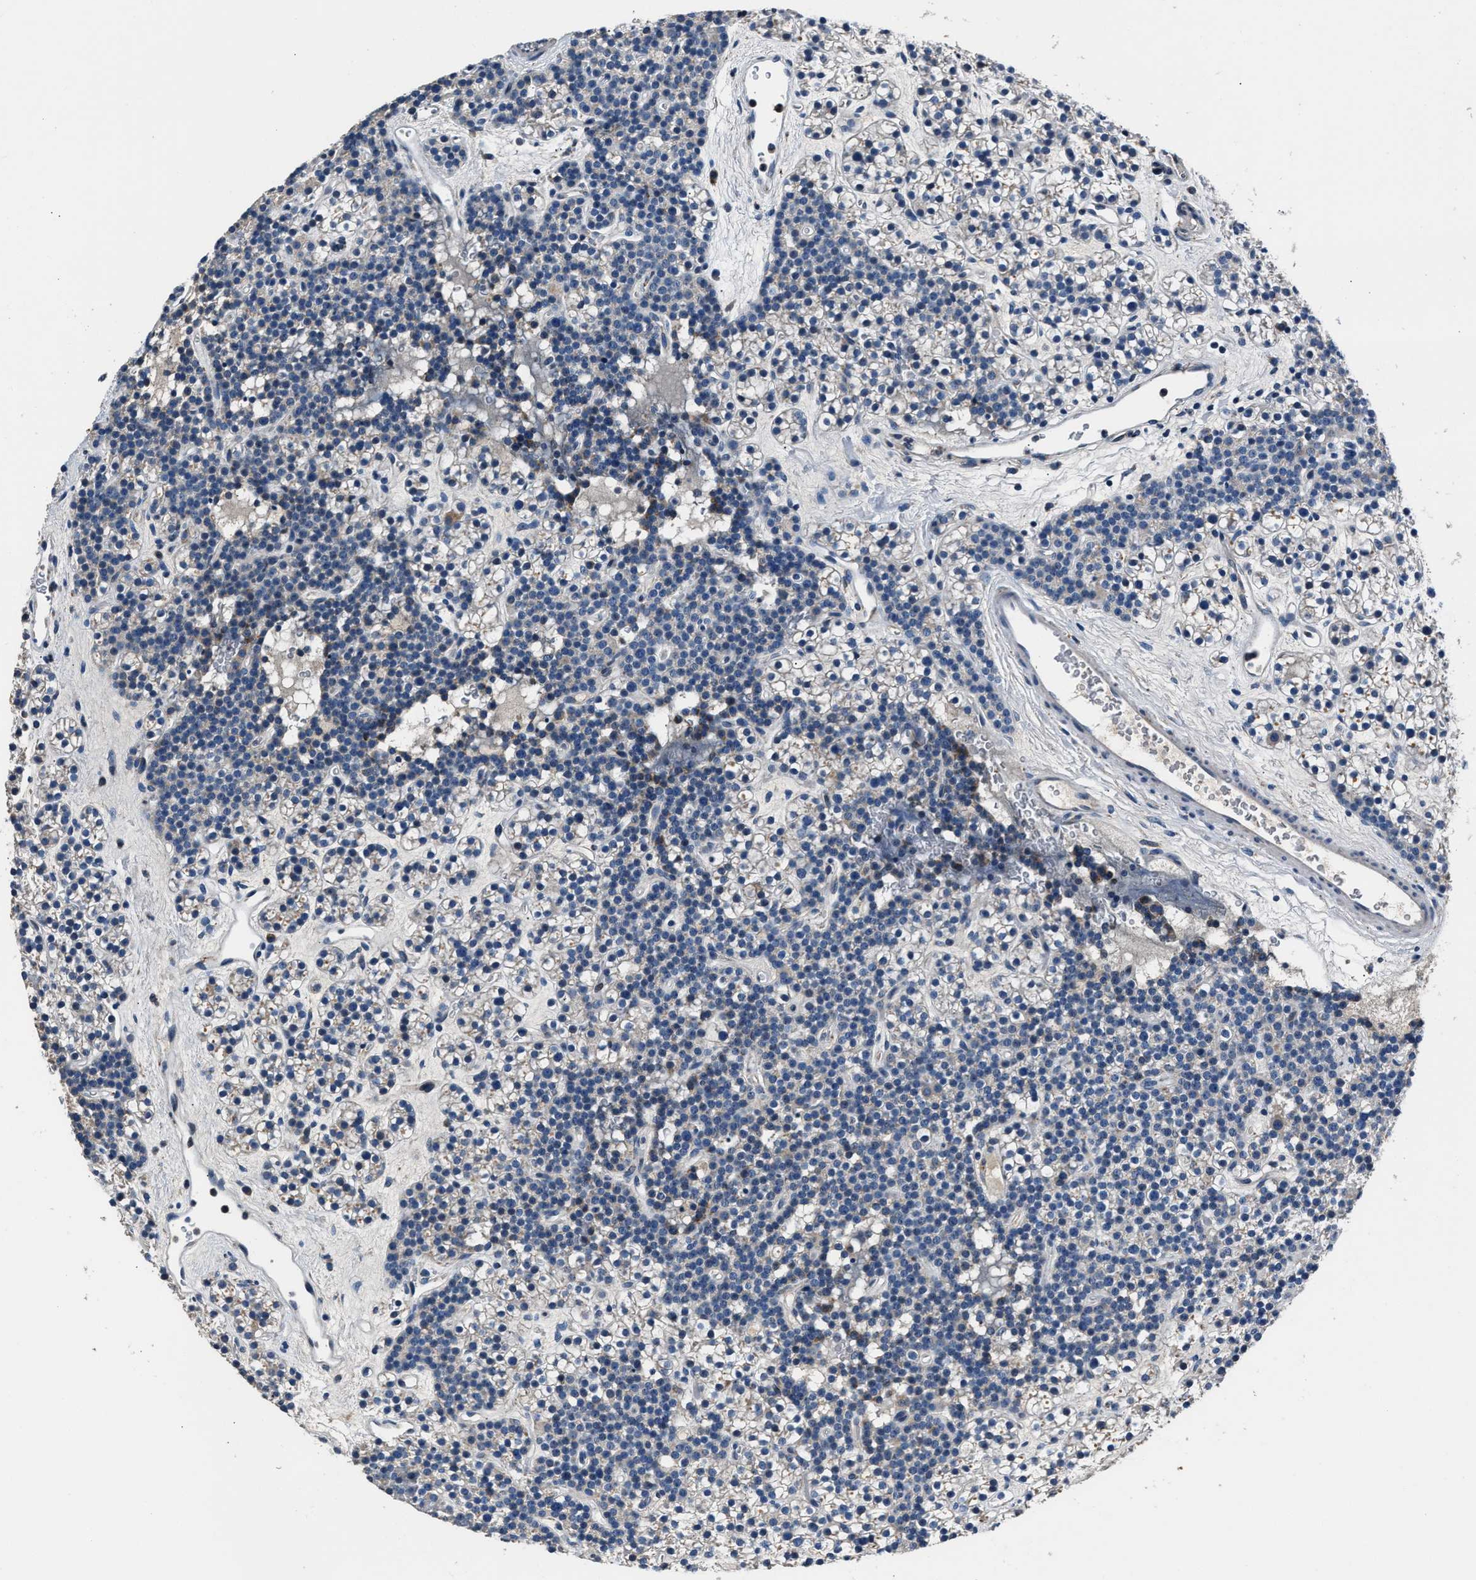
{"staining": {"intensity": "negative", "quantity": "none", "location": "none"}, "tissue": "parathyroid gland", "cell_type": "Glandular cells", "image_type": "normal", "snomed": [{"axis": "morphology", "description": "Normal tissue, NOS"}, {"axis": "morphology", "description": "Adenoma, NOS"}, {"axis": "topography", "description": "Parathyroid gland"}], "caption": "Benign parathyroid gland was stained to show a protein in brown. There is no significant staining in glandular cells. The staining is performed using DAB brown chromogen with nuclei counter-stained in using hematoxylin.", "gene": "DNAJC24", "patient": {"sex": "female", "age": 54}}